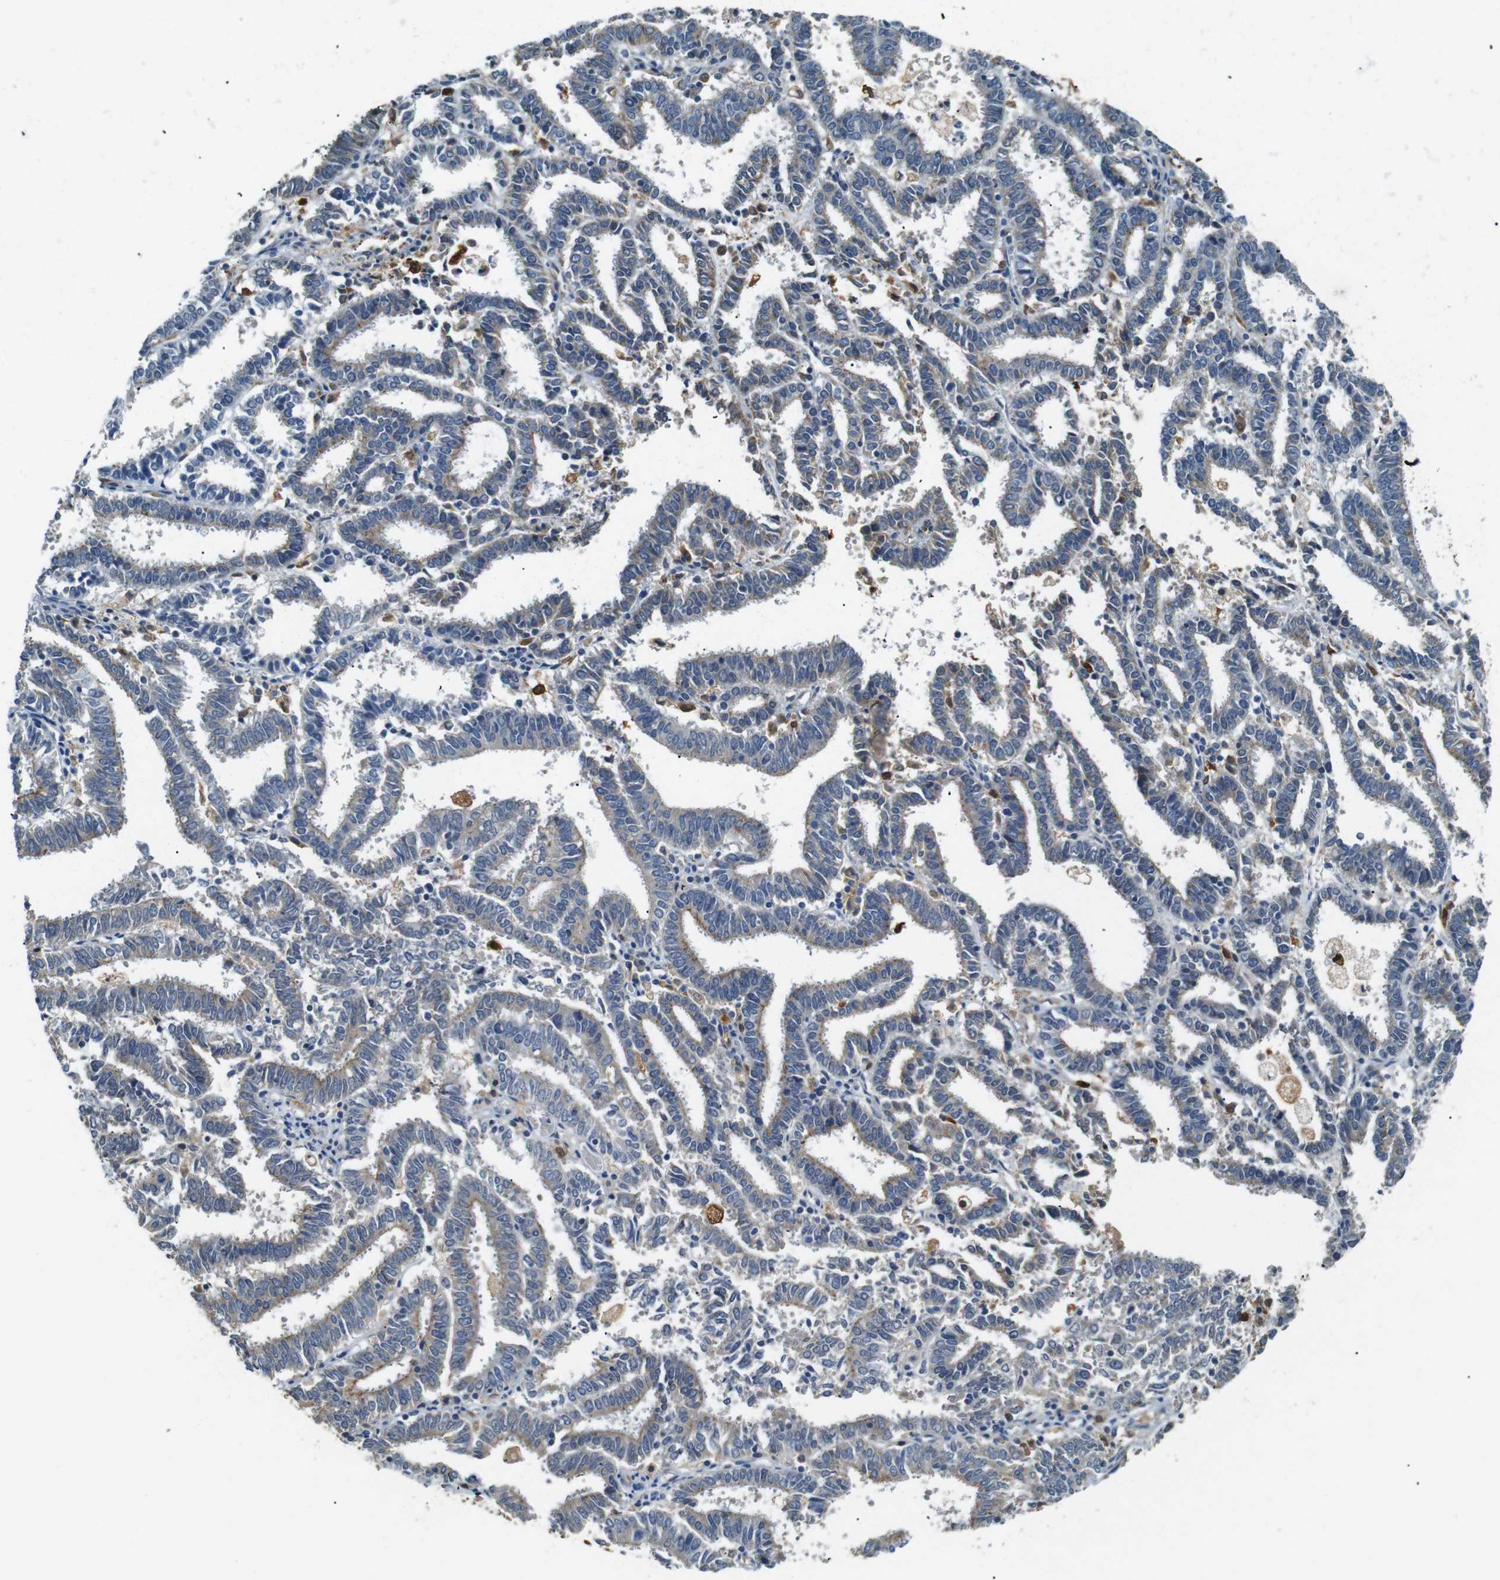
{"staining": {"intensity": "weak", "quantity": "<25%", "location": "cytoplasmic/membranous"}, "tissue": "endometrial cancer", "cell_type": "Tumor cells", "image_type": "cancer", "snomed": [{"axis": "morphology", "description": "Adenocarcinoma, NOS"}, {"axis": "topography", "description": "Uterus"}], "caption": "DAB (3,3'-diaminobenzidine) immunohistochemical staining of human endometrial adenocarcinoma demonstrates no significant expression in tumor cells. The staining is performed using DAB (3,3'-diaminobenzidine) brown chromogen with nuclei counter-stained in using hematoxylin.", "gene": "NEBL", "patient": {"sex": "female", "age": 83}}